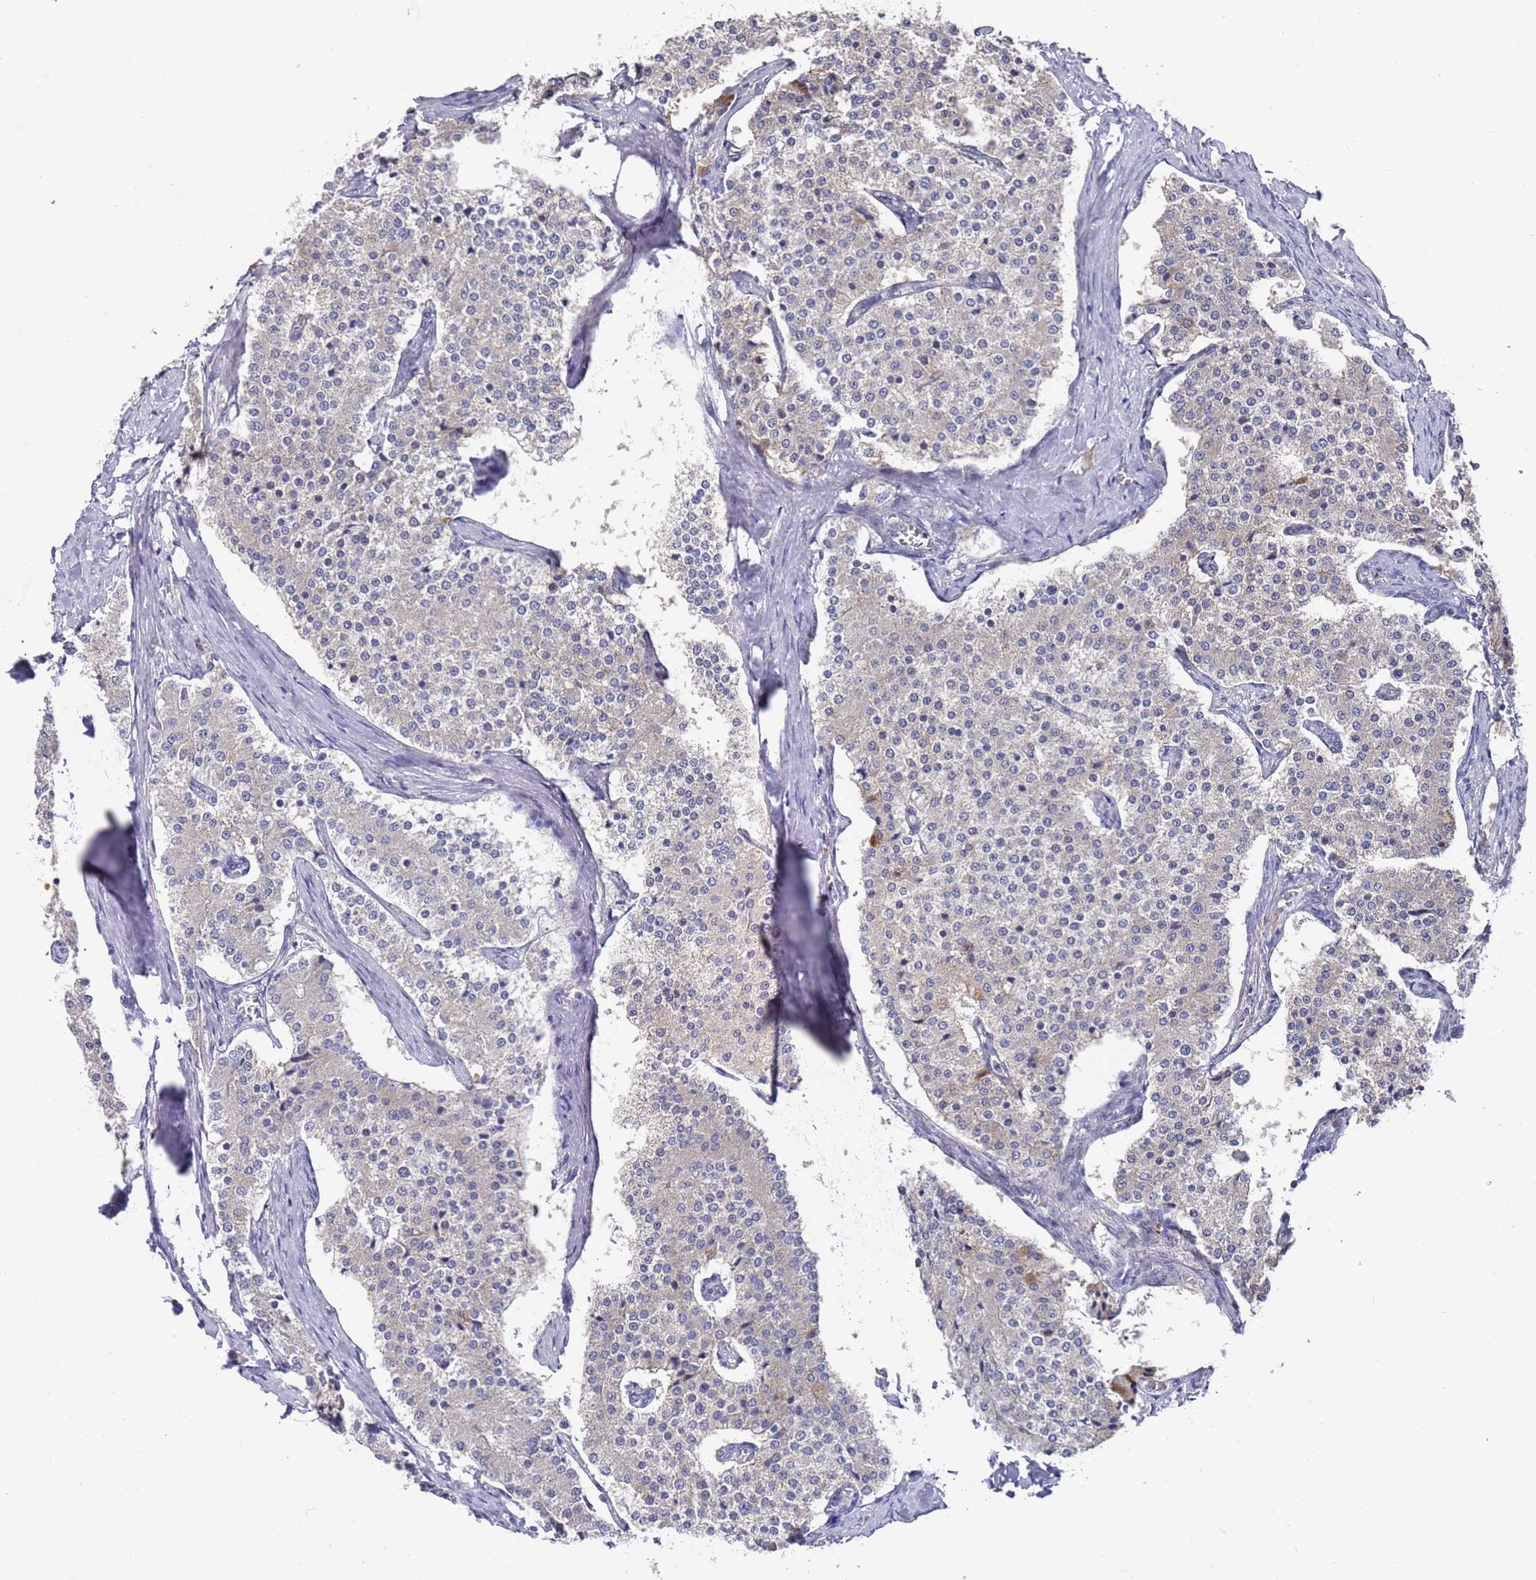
{"staining": {"intensity": "weak", "quantity": "<25%", "location": "cytoplasmic/membranous,nuclear"}, "tissue": "carcinoid", "cell_type": "Tumor cells", "image_type": "cancer", "snomed": [{"axis": "morphology", "description": "Carcinoid, malignant, NOS"}, {"axis": "topography", "description": "Colon"}], "caption": "An image of carcinoid stained for a protein demonstrates no brown staining in tumor cells.", "gene": "COPS6", "patient": {"sex": "female", "age": 52}}